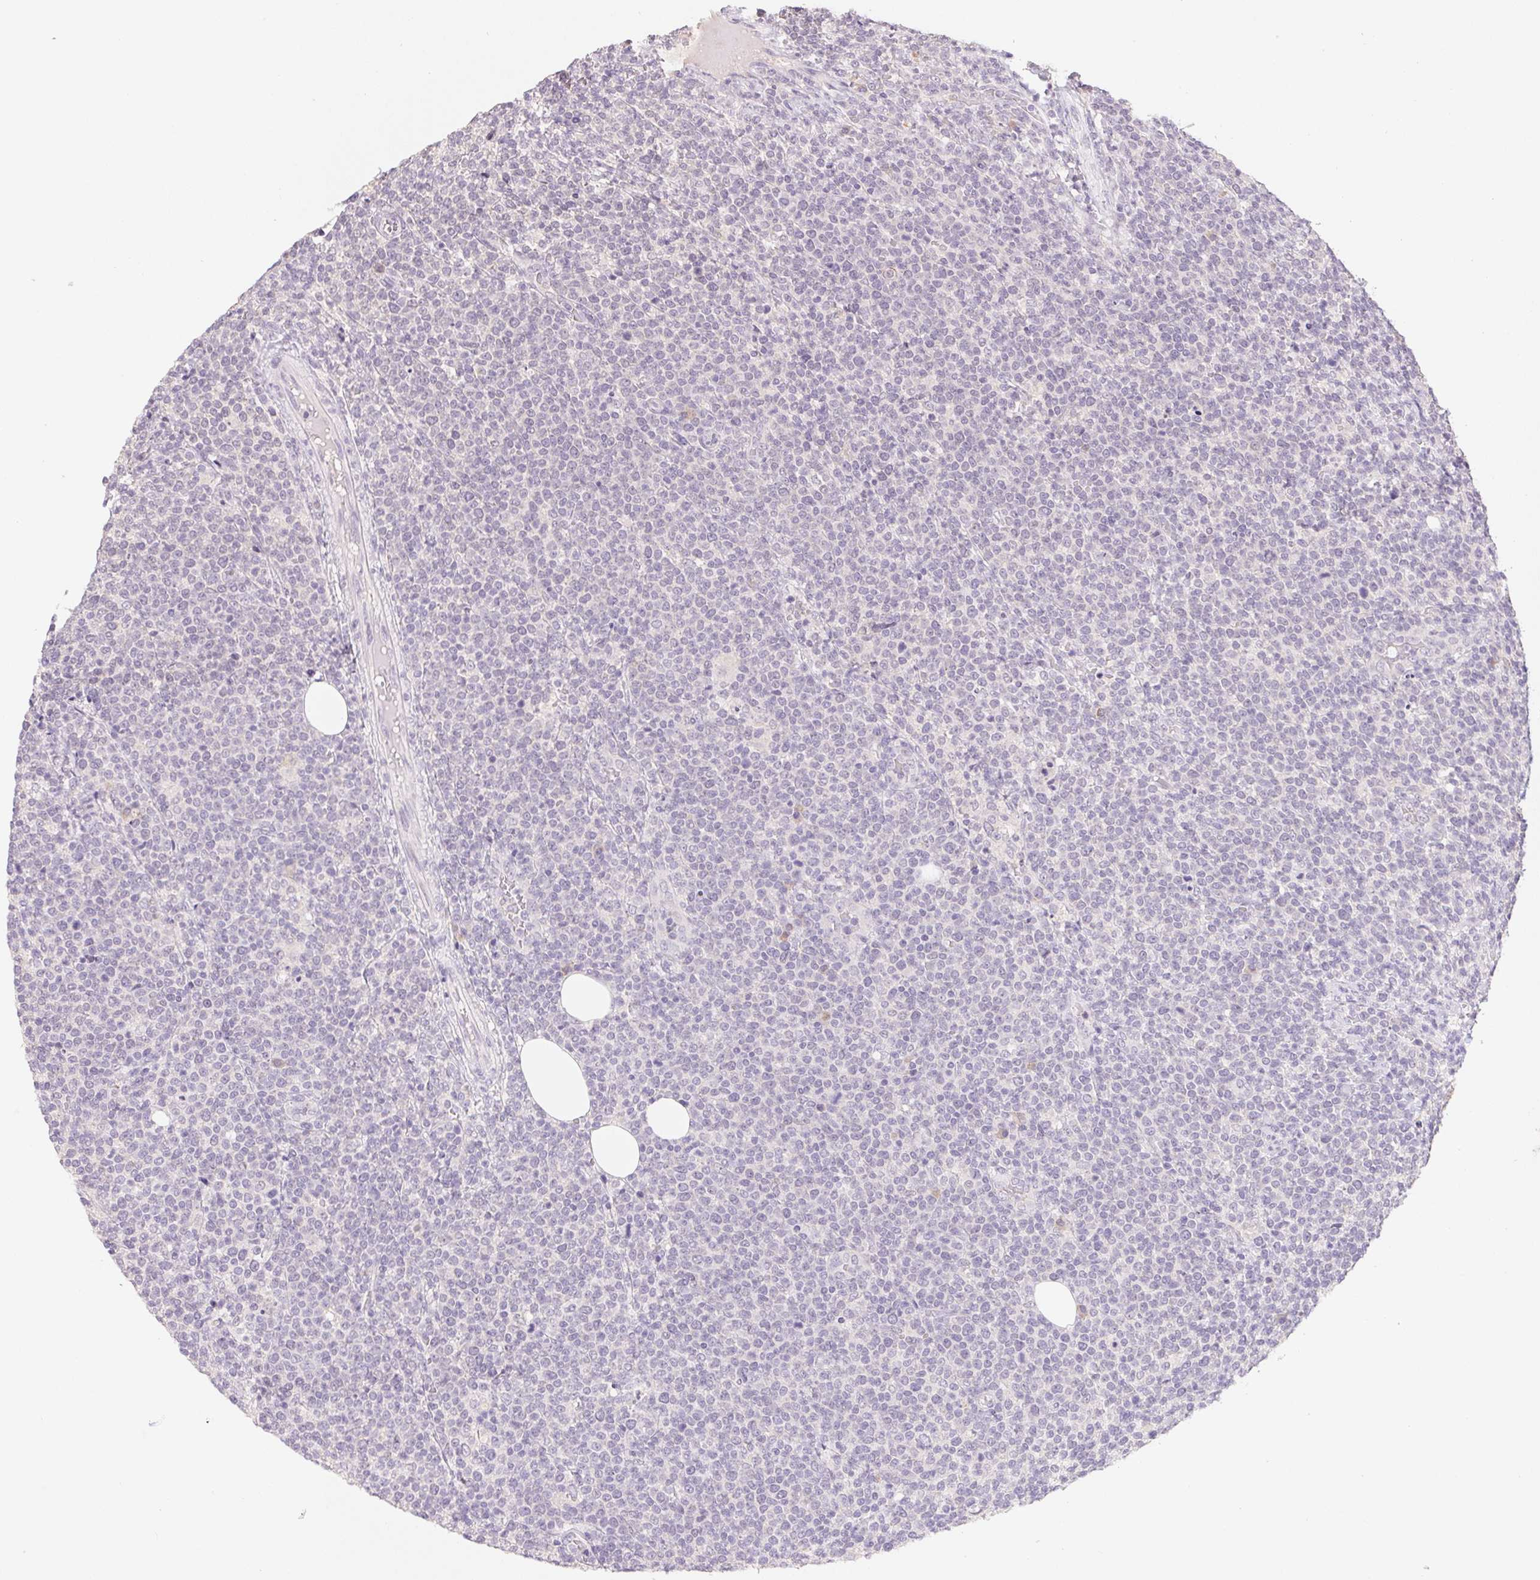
{"staining": {"intensity": "negative", "quantity": "none", "location": "none"}, "tissue": "lymphoma", "cell_type": "Tumor cells", "image_type": "cancer", "snomed": [{"axis": "morphology", "description": "Malignant lymphoma, non-Hodgkin's type, High grade"}, {"axis": "topography", "description": "Lymph node"}], "caption": "Tumor cells show no significant protein expression in lymphoma. (Stains: DAB (3,3'-diaminobenzidine) IHC with hematoxylin counter stain, Microscopy: brightfield microscopy at high magnification).", "gene": "PNMA8B", "patient": {"sex": "male", "age": 61}}